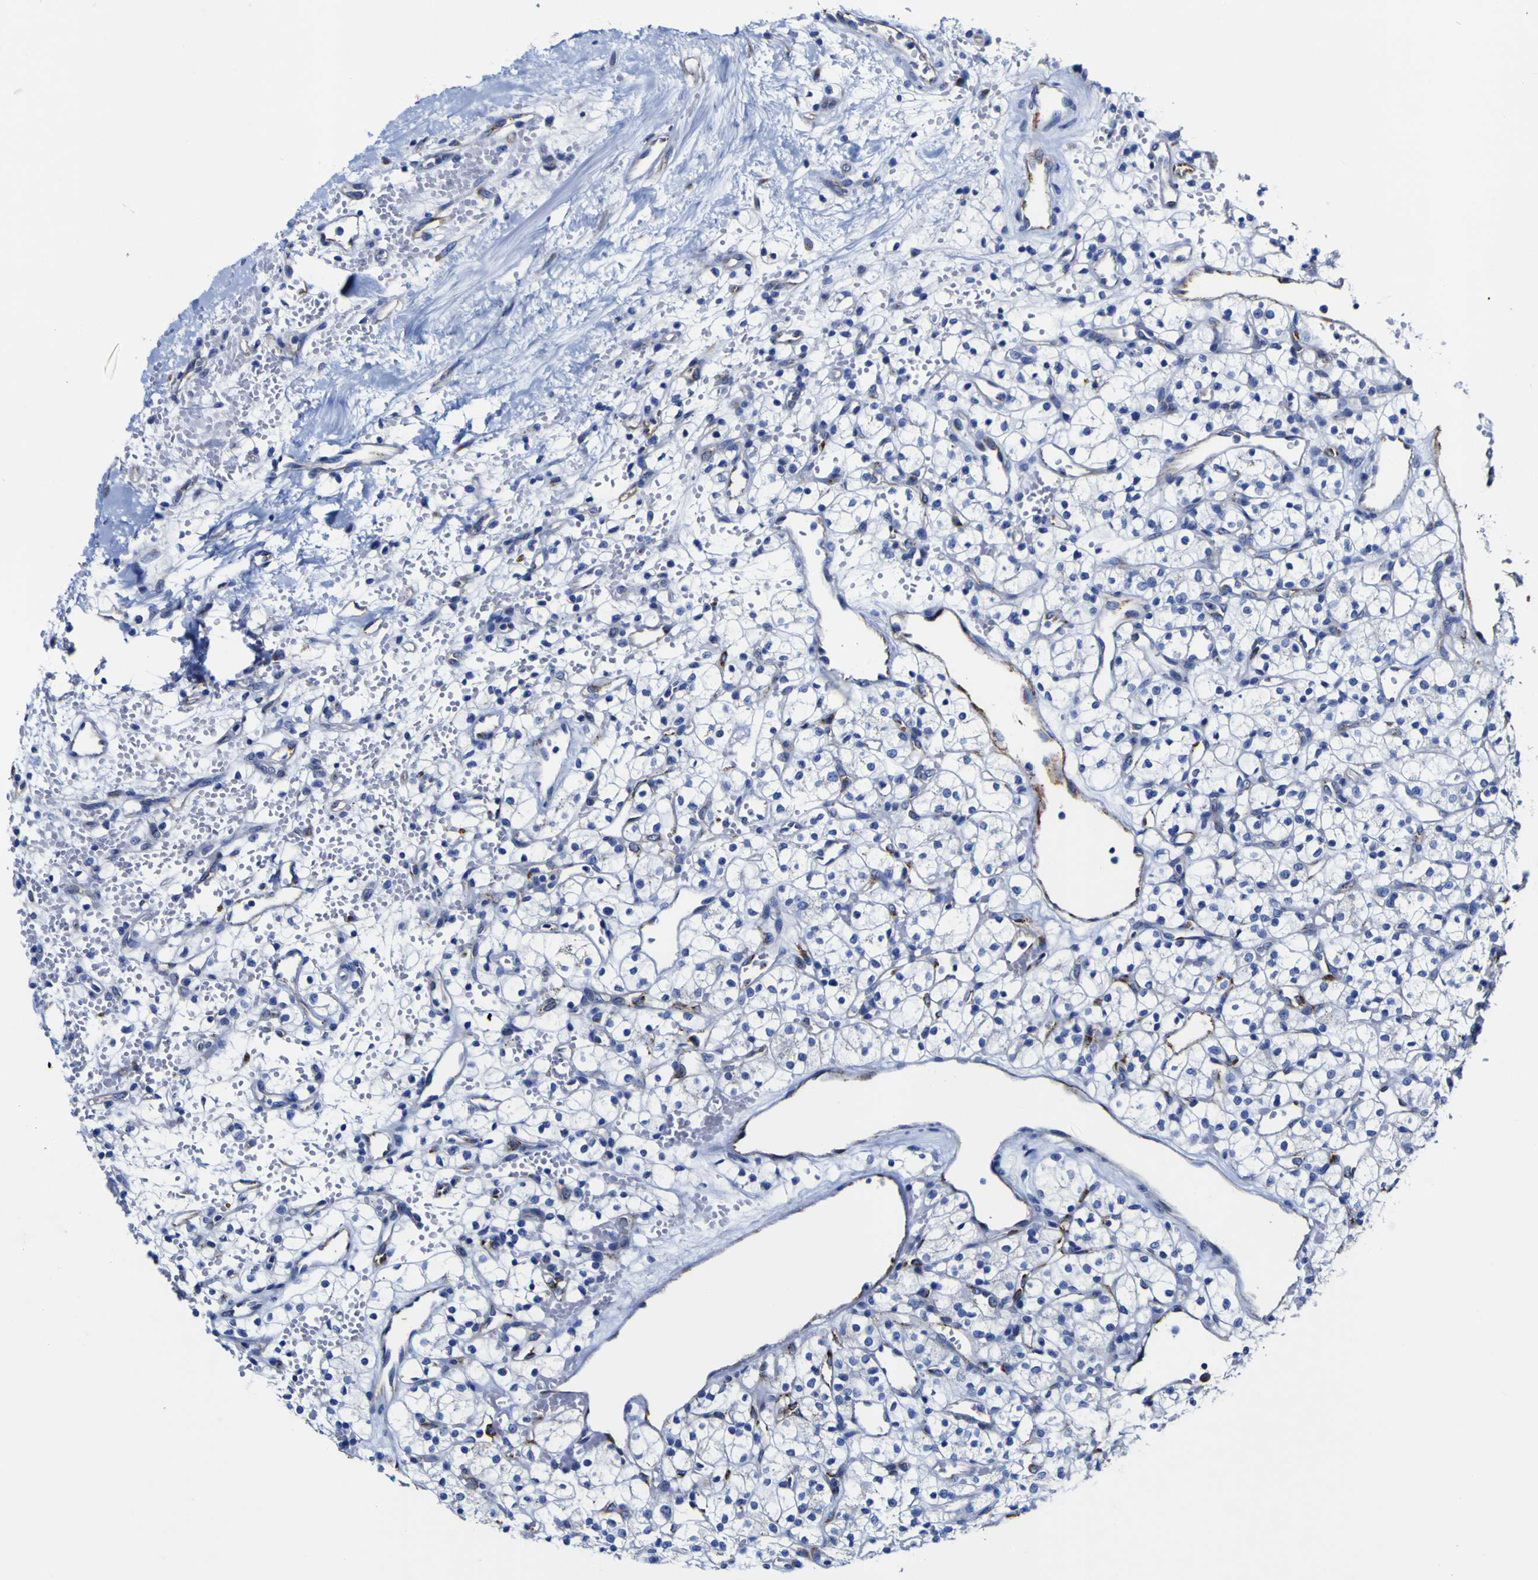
{"staining": {"intensity": "negative", "quantity": "none", "location": "none"}, "tissue": "renal cancer", "cell_type": "Tumor cells", "image_type": "cancer", "snomed": [{"axis": "morphology", "description": "Adenocarcinoma, NOS"}, {"axis": "topography", "description": "Kidney"}], "caption": "The image displays no staining of tumor cells in renal cancer (adenocarcinoma).", "gene": "GOLM1", "patient": {"sex": "female", "age": 60}}